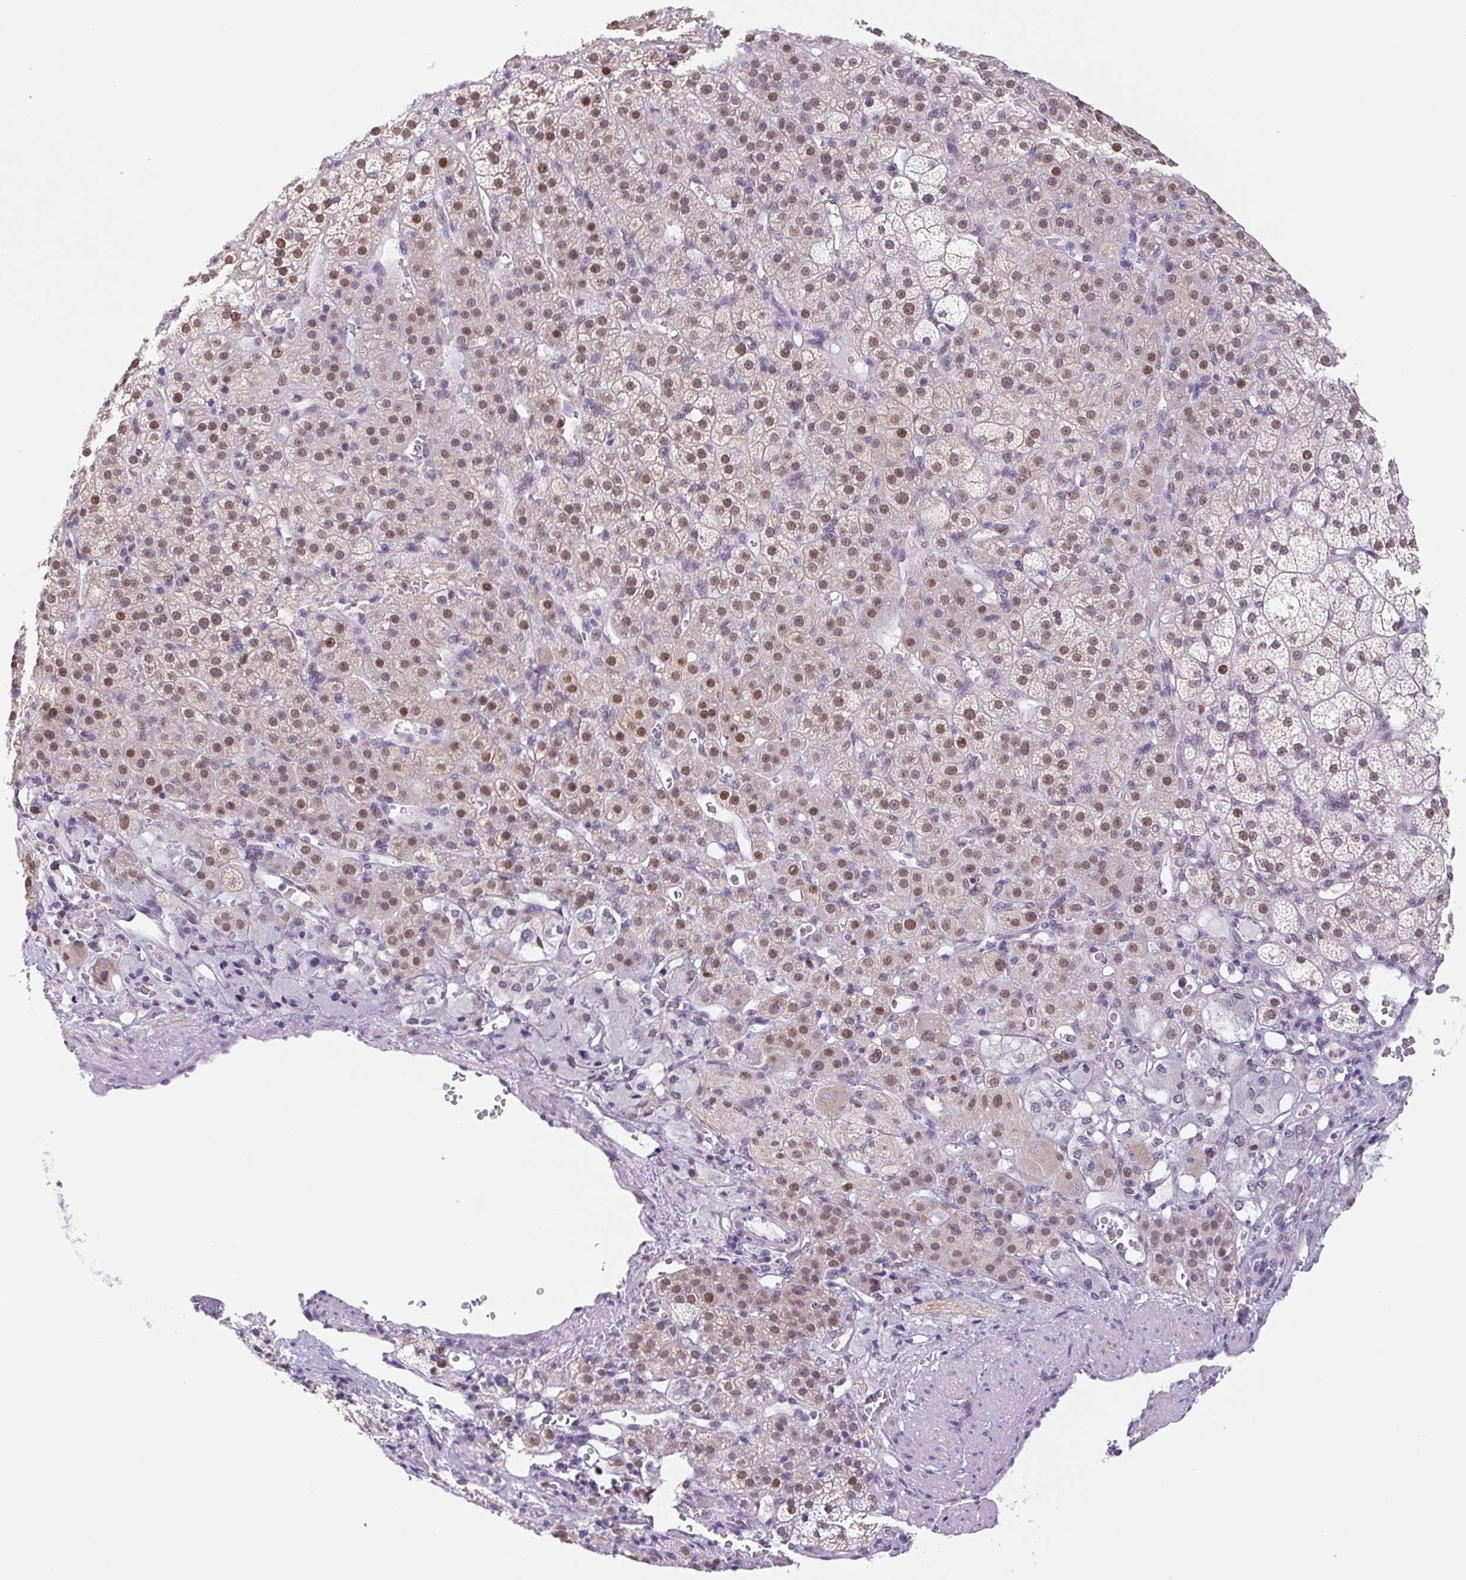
{"staining": {"intensity": "moderate", "quantity": "25%-75%", "location": "nuclear"}, "tissue": "adrenal gland", "cell_type": "Glandular cells", "image_type": "normal", "snomed": [{"axis": "morphology", "description": "Normal tissue, NOS"}, {"axis": "topography", "description": "Adrenal gland"}], "caption": "Protein staining displays moderate nuclear positivity in about 25%-75% of glandular cells in normal adrenal gland. Immunohistochemistry (ihc) stains the protein in brown and the nuclei are stained blue.", "gene": "L3MBTL4", "patient": {"sex": "female", "age": 60}}